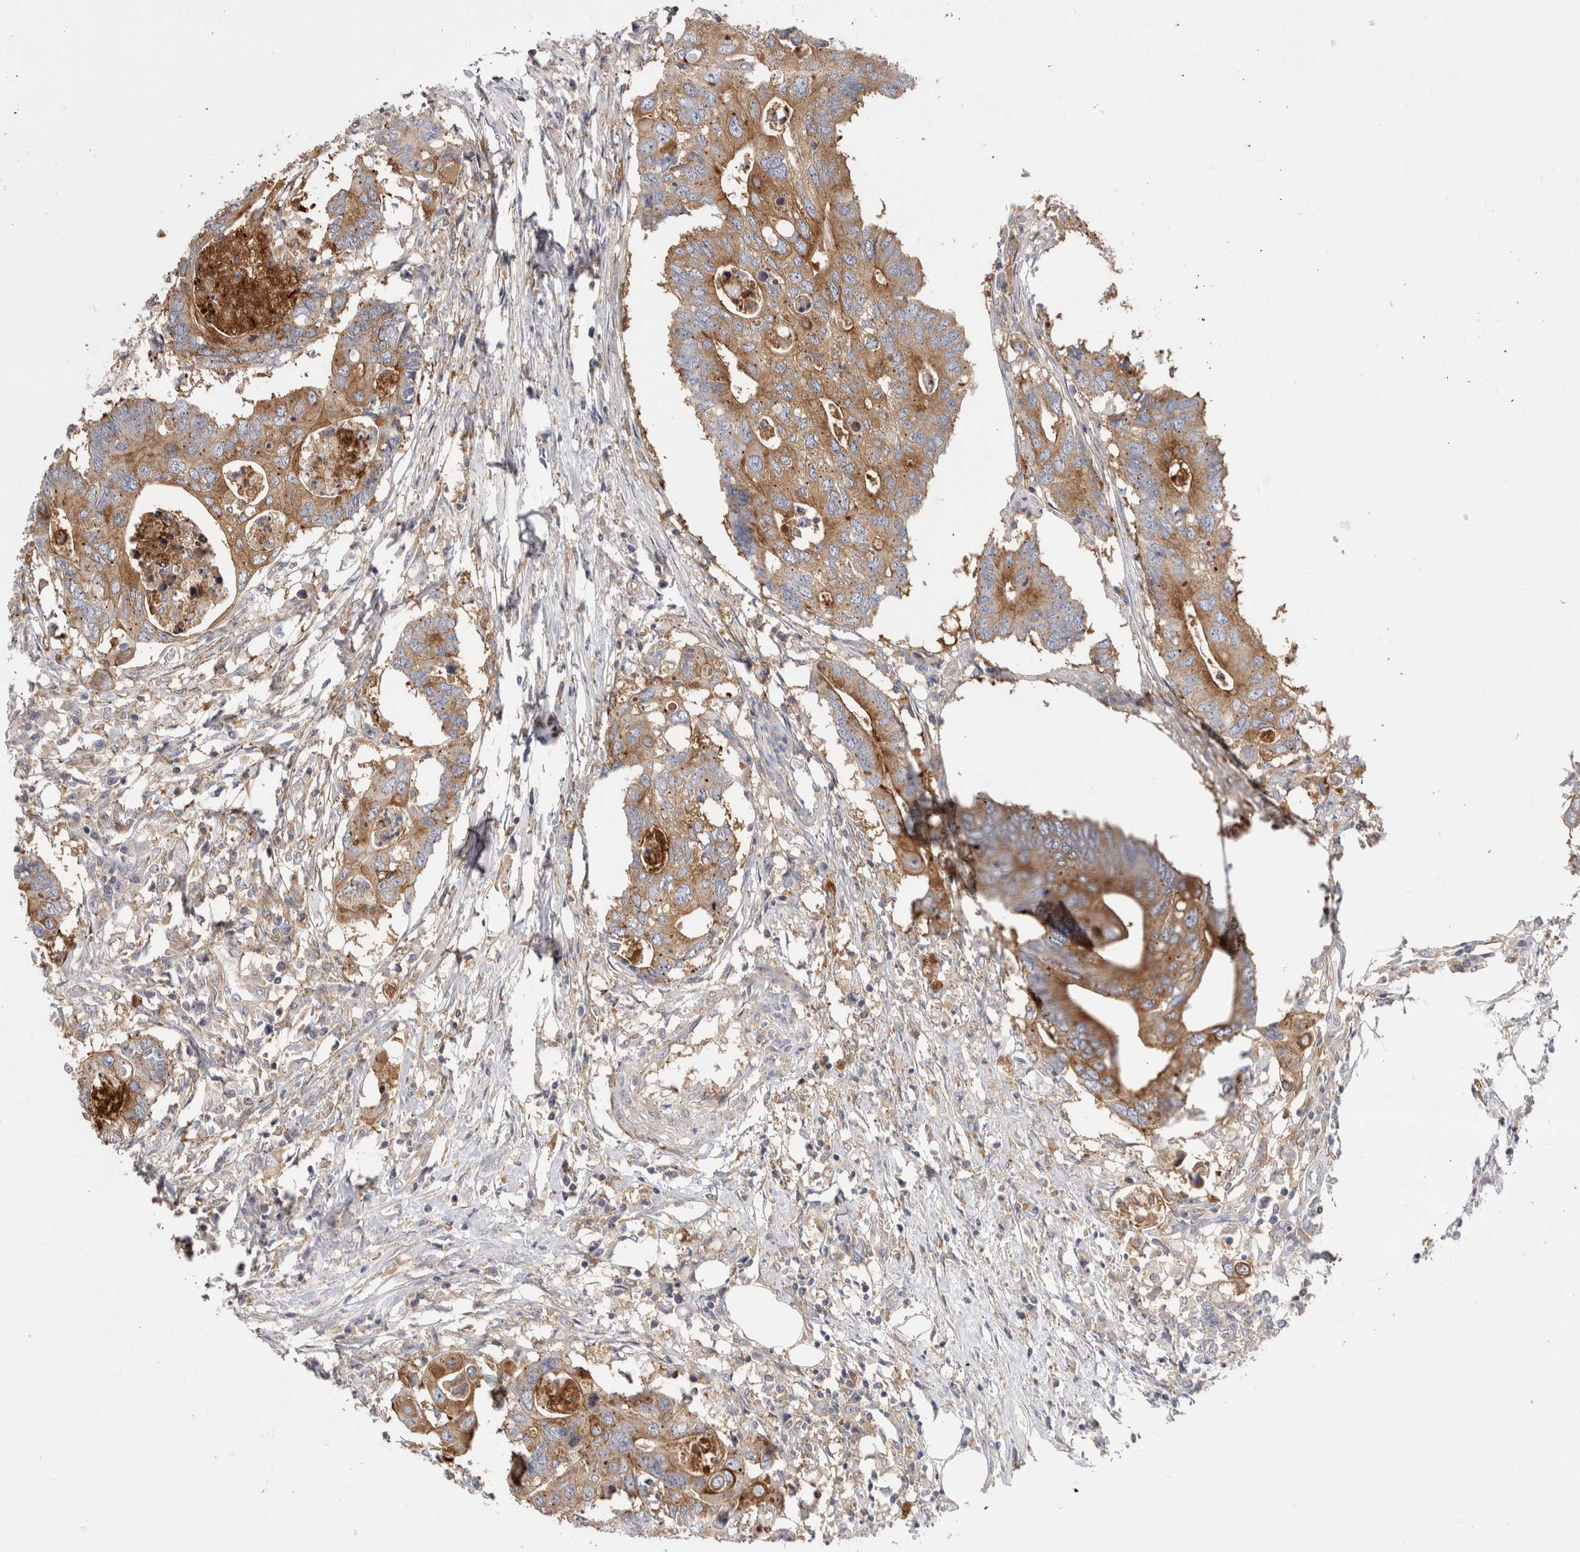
{"staining": {"intensity": "moderate", "quantity": ">75%", "location": "cytoplasmic/membranous"}, "tissue": "colorectal cancer", "cell_type": "Tumor cells", "image_type": "cancer", "snomed": [{"axis": "morphology", "description": "Adenocarcinoma, NOS"}, {"axis": "topography", "description": "Colon"}], "caption": "The immunohistochemical stain highlights moderate cytoplasmic/membranous staining in tumor cells of adenocarcinoma (colorectal) tissue. The staining is performed using DAB brown chromogen to label protein expression. The nuclei are counter-stained blue using hematoxylin.", "gene": "RAB11FIP1", "patient": {"sex": "male", "age": 71}}